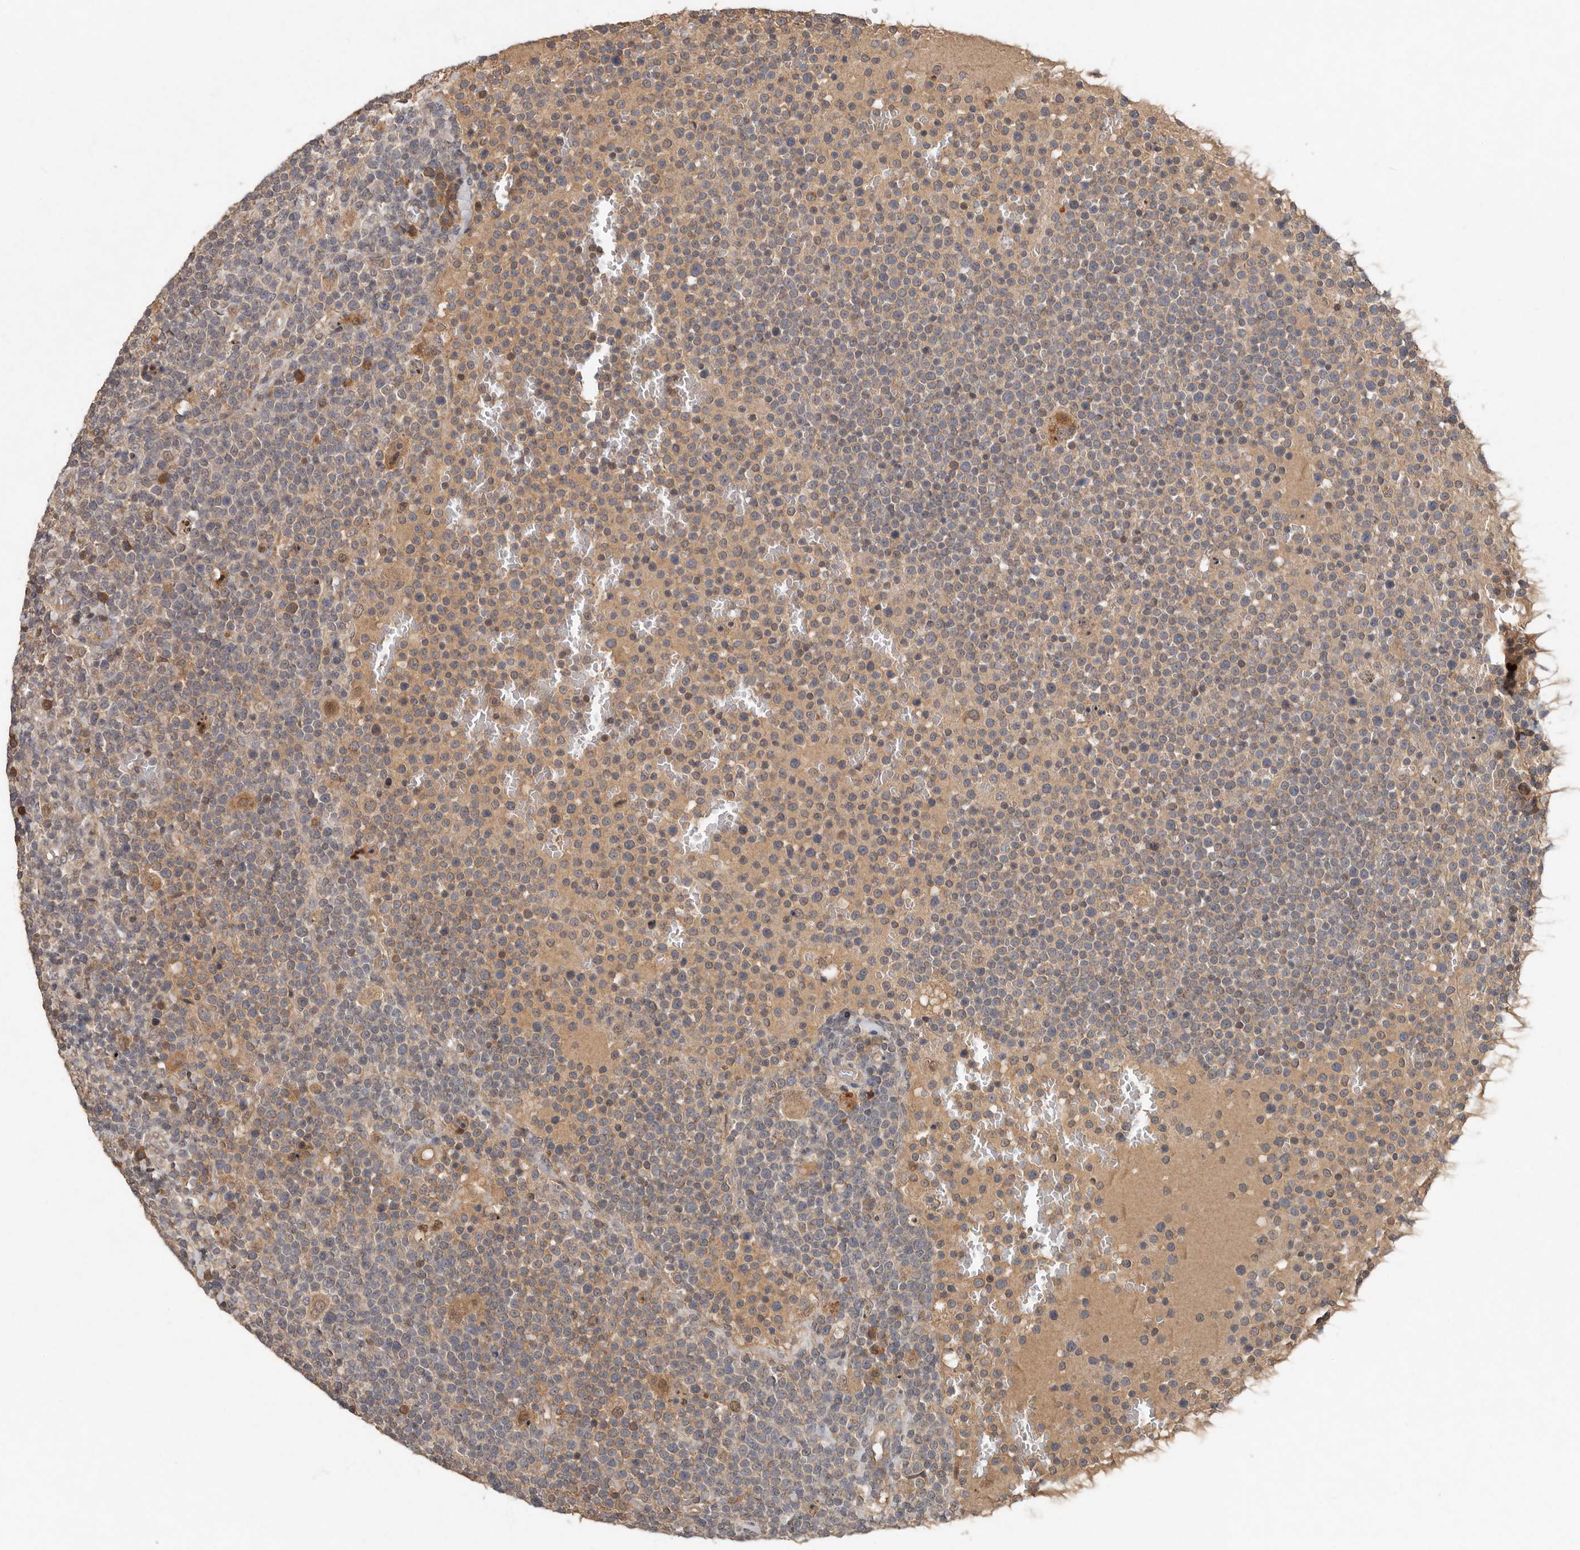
{"staining": {"intensity": "weak", "quantity": "25%-75%", "location": "cytoplasmic/membranous"}, "tissue": "lymphoma", "cell_type": "Tumor cells", "image_type": "cancer", "snomed": [{"axis": "morphology", "description": "Malignant lymphoma, non-Hodgkin's type, High grade"}, {"axis": "topography", "description": "Lymph node"}], "caption": "Lymphoma tissue shows weak cytoplasmic/membranous staining in about 25%-75% of tumor cells, visualized by immunohistochemistry.", "gene": "KIF26B", "patient": {"sex": "male", "age": 61}}